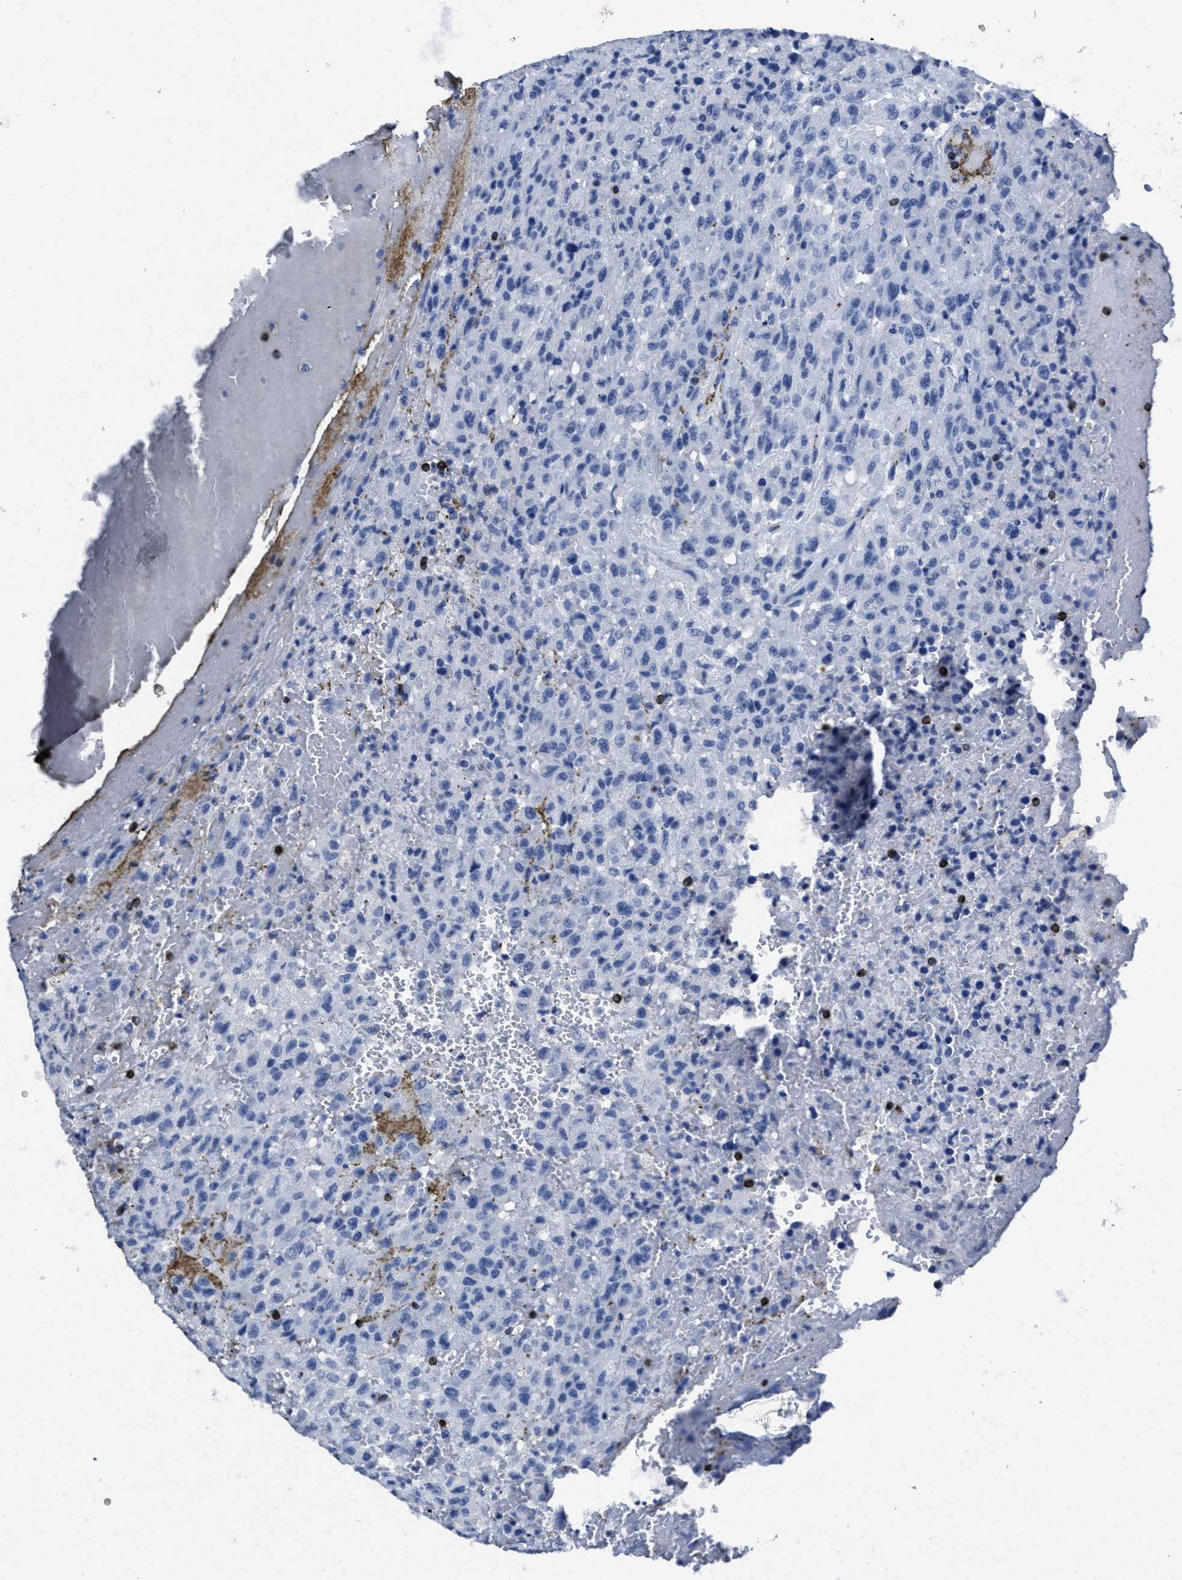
{"staining": {"intensity": "negative", "quantity": "none", "location": "none"}, "tissue": "urothelial cancer", "cell_type": "Tumor cells", "image_type": "cancer", "snomed": [{"axis": "morphology", "description": "Urothelial carcinoma, High grade"}, {"axis": "topography", "description": "Urinary bladder"}], "caption": "Histopathology image shows no protein positivity in tumor cells of high-grade urothelial carcinoma tissue.", "gene": "ITGA3", "patient": {"sex": "male", "age": 46}}